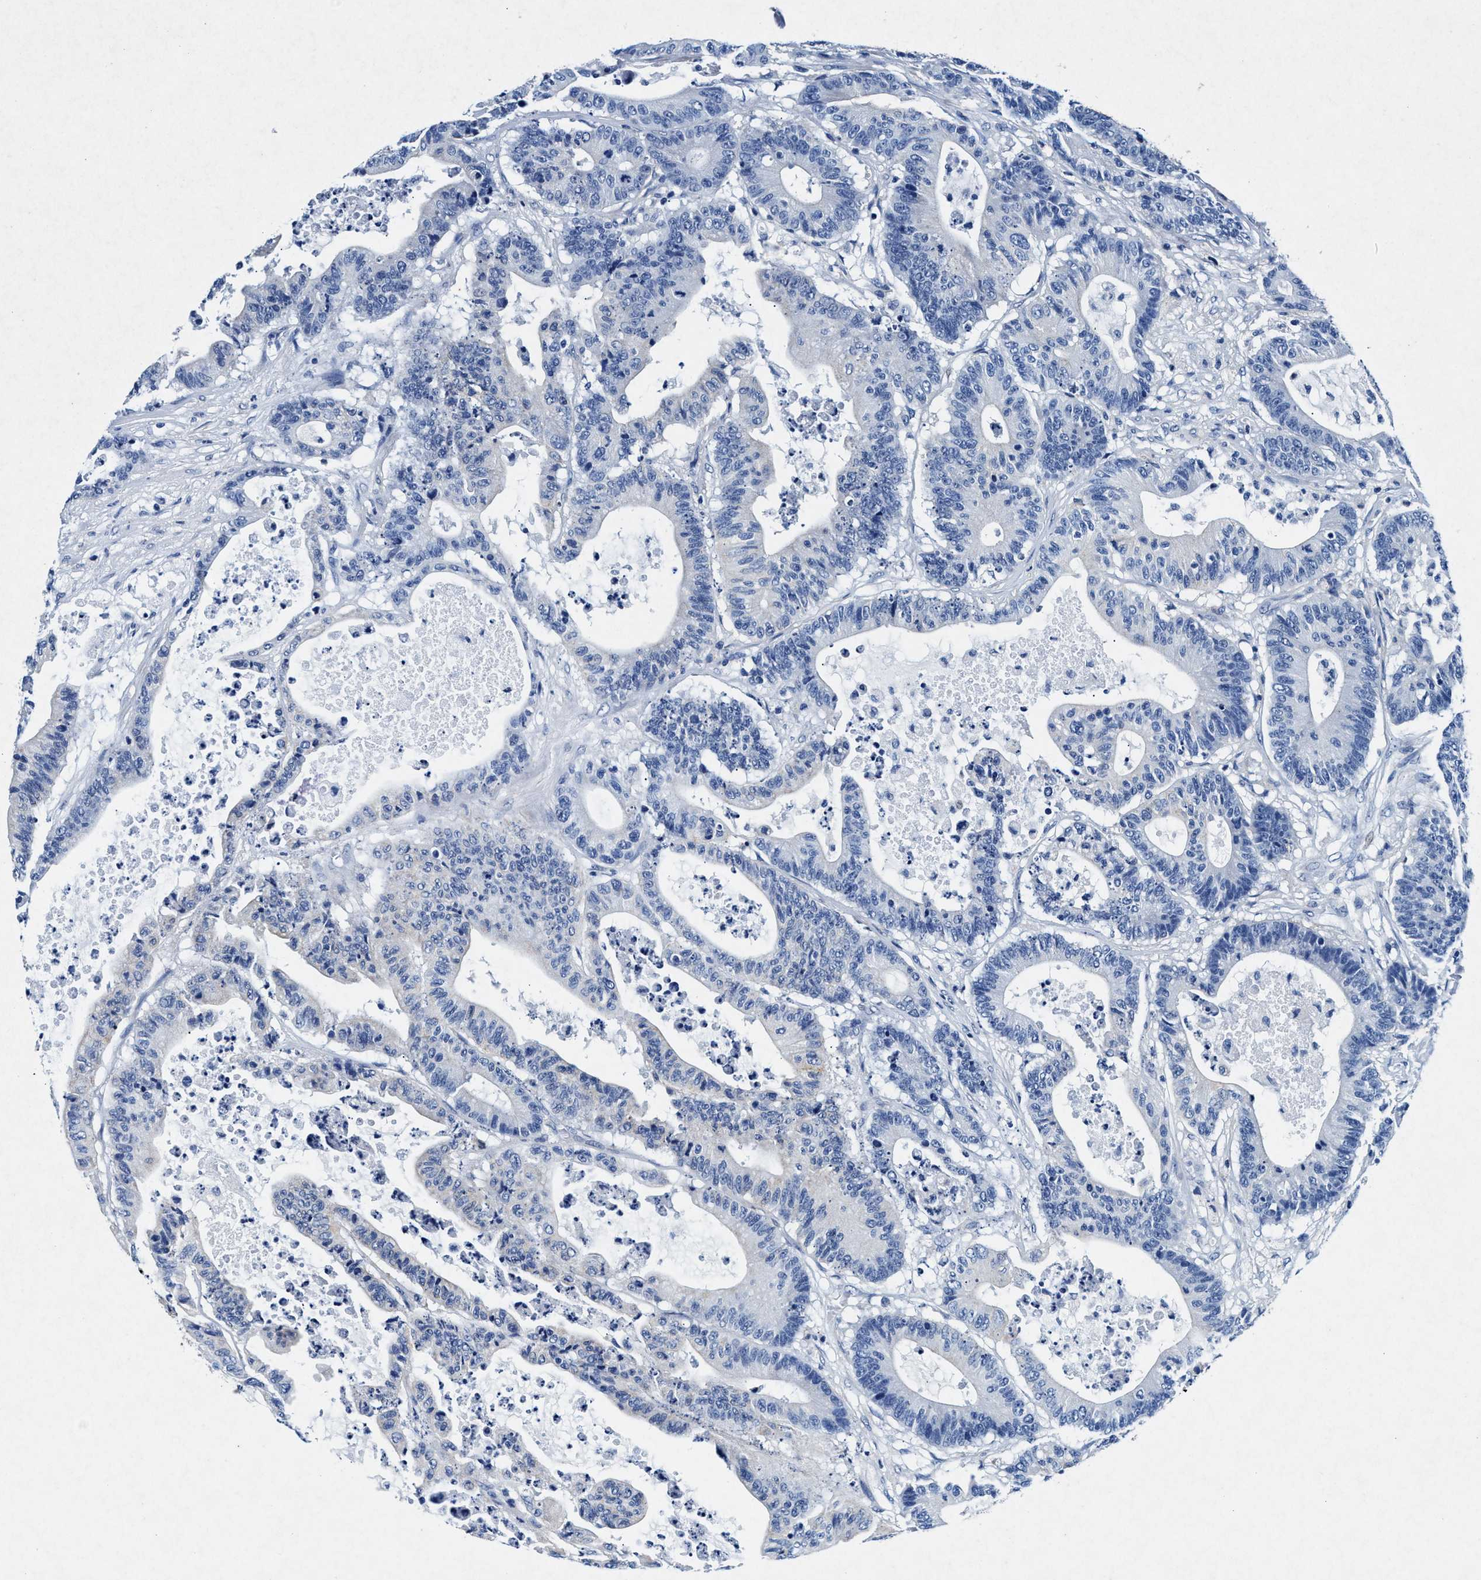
{"staining": {"intensity": "negative", "quantity": "none", "location": "none"}, "tissue": "colorectal cancer", "cell_type": "Tumor cells", "image_type": "cancer", "snomed": [{"axis": "morphology", "description": "Adenocarcinoma, NOS"}, {"axis": "topography", "description": "Colon"}], "caption": "Protein analysis of colorectal cancer demonstrates no significant staining in tumor cells.", "gene": "SLC8A1", "patient": {"sex": "female", "age": 84}}